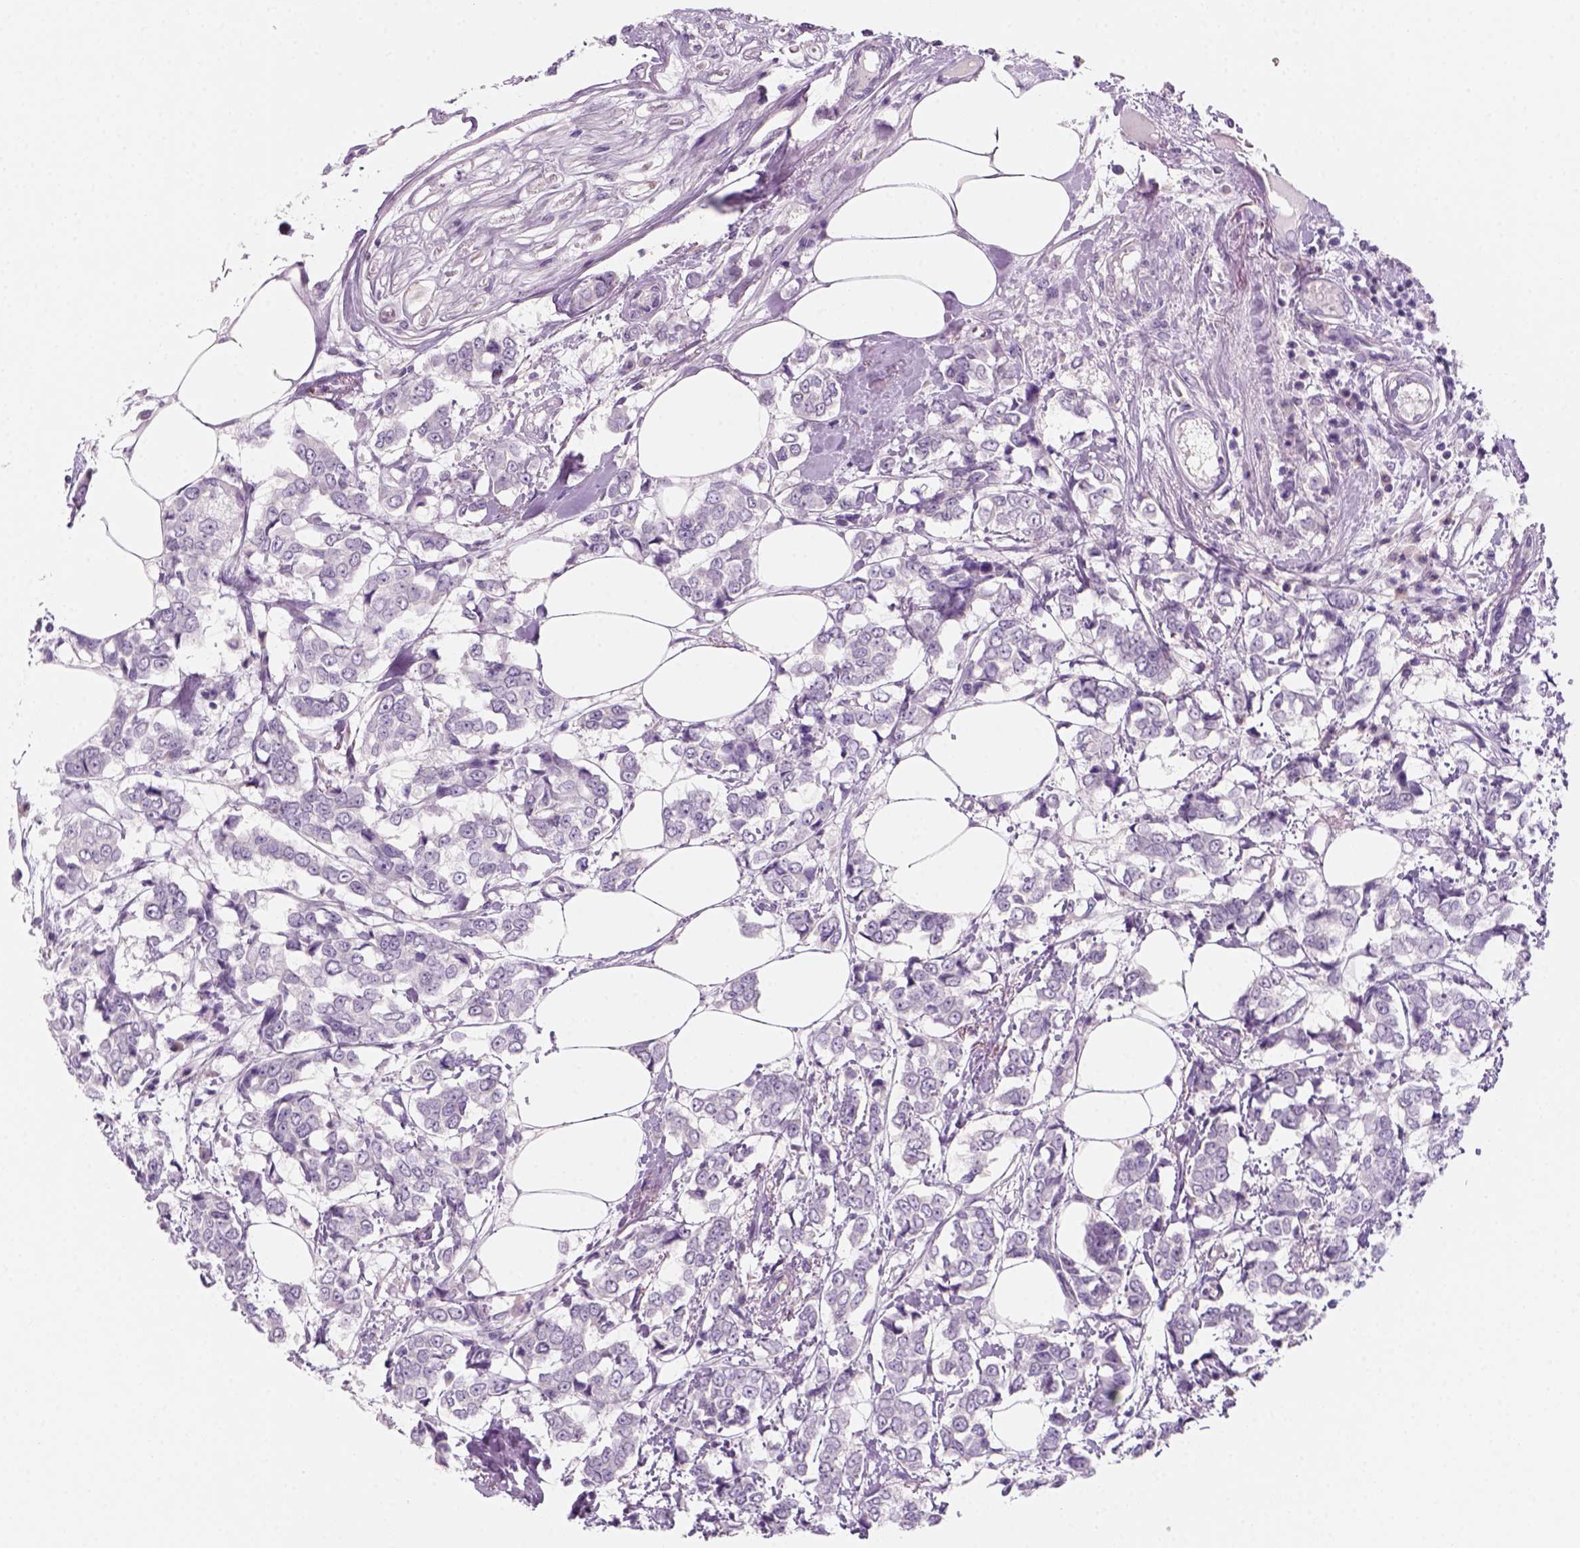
{"staining": {"intensity": "negative", "quantity": "none", "location": "none"}, "tissue": "breast cancer", "cell_type": "Tumor cells", "image_type": "cancer", "snomed": [{"axis": "morphology", "description": "Duct carcinoma"}, {"axis": "topography", "description": "Breast"}], "caption": "High power microscopy histopathology image of an IHC histopathology image of breast cancer, revealing no significant staining in tumor cells.", "gene": "KRT25", "patient": {"sex": "female", "age": 94}}